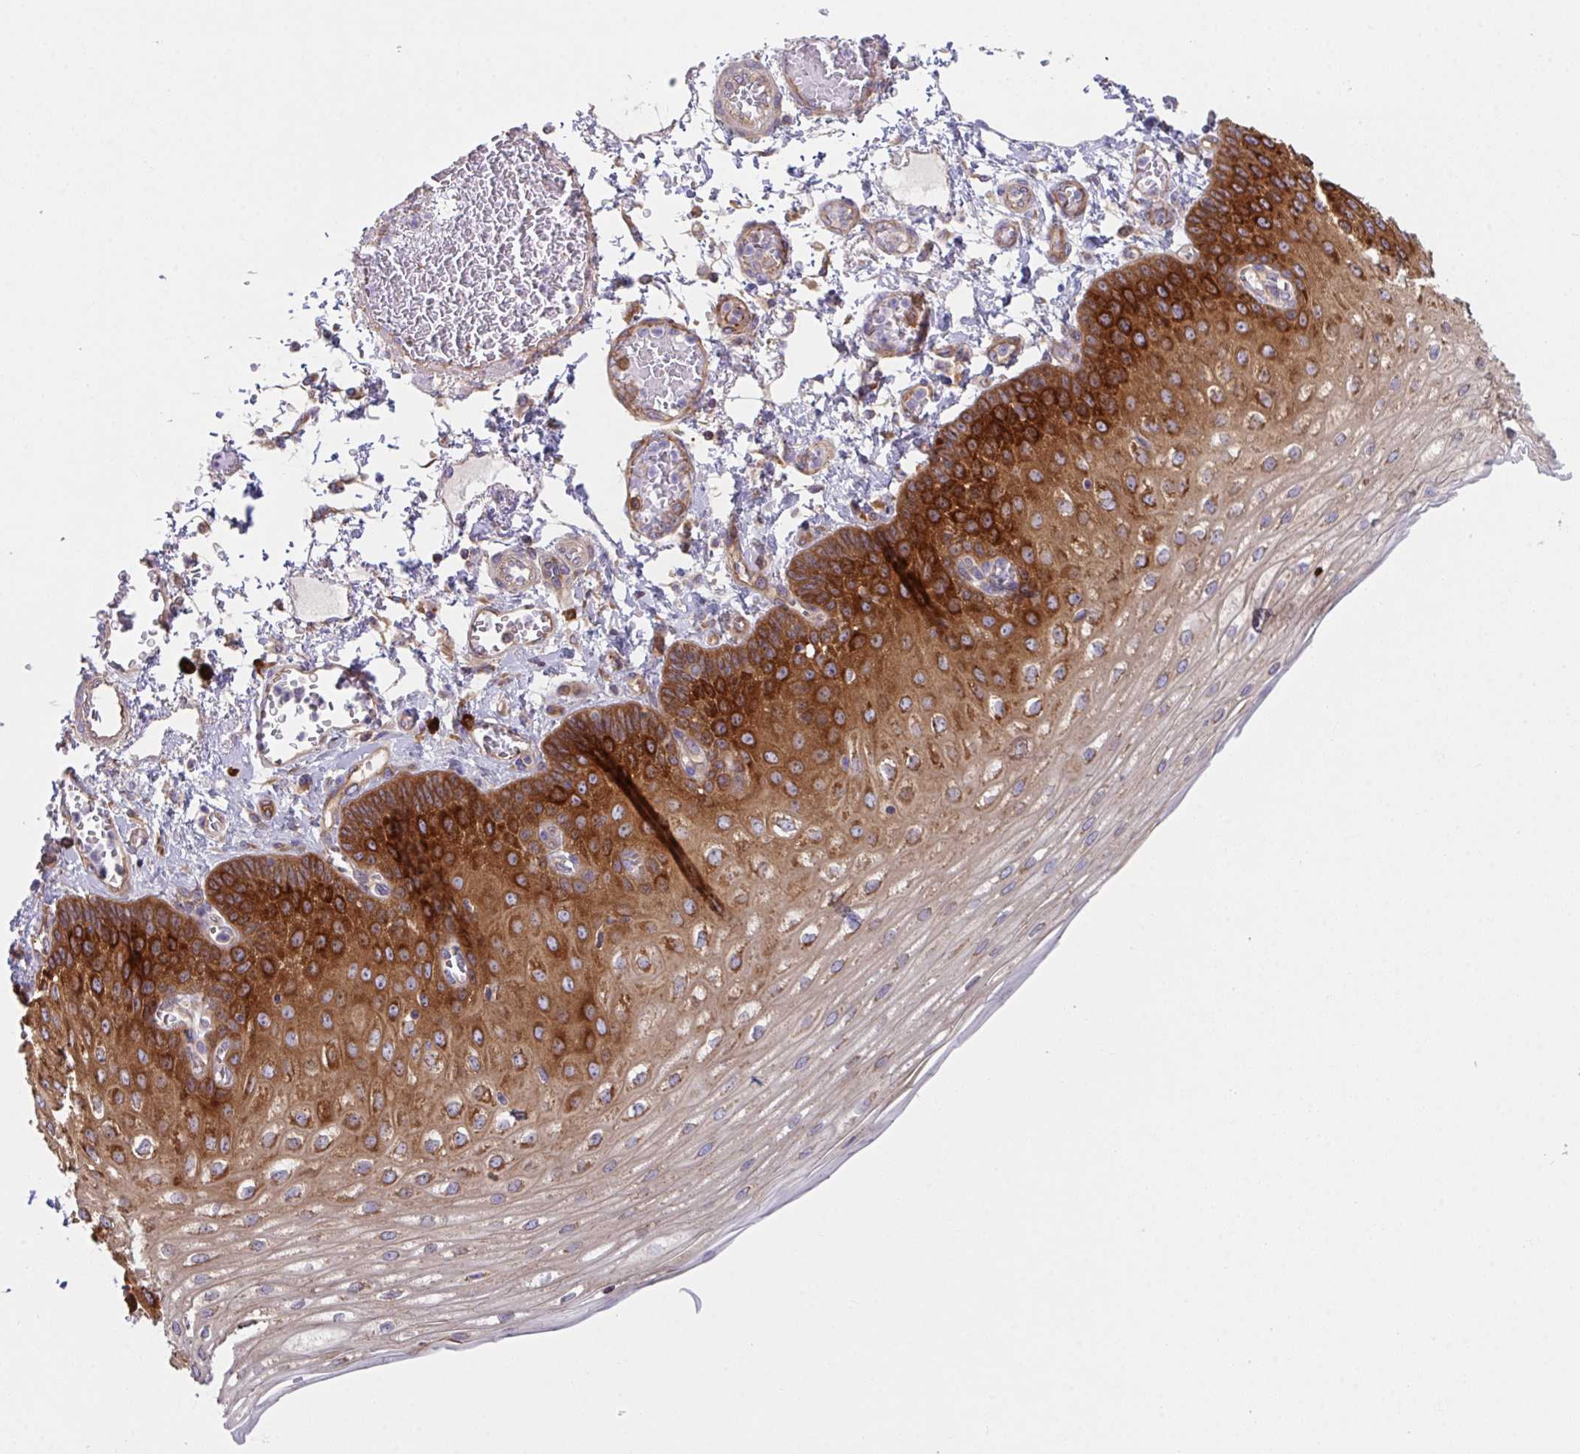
{"staining": {"intensity": "strong", "quantity": "25%-75%", "location": "cytoplasmic/membranous"}, "tissue": "esophagus", "cell_type": "Squamous epithelial cells", "image_type": "normal", "snomed": [{"axis": "morphology", "description": "Normal tissue, NOS"}, {"axis": "morphology", "description": "Adenocarcinoma, NOS"}, {"axis": "topography", "description": "Esophagus"}], "caption": "Immunohistochemistry micrograph of normal human esophagus stained for a protein (brown), which demonstrates high levels of strong cytoplasmic/membranous positivity in about 25%-75% of squamous epithelial cells.", "gene": "YARS2", "patient": {"sex": "male", "age": 81}}